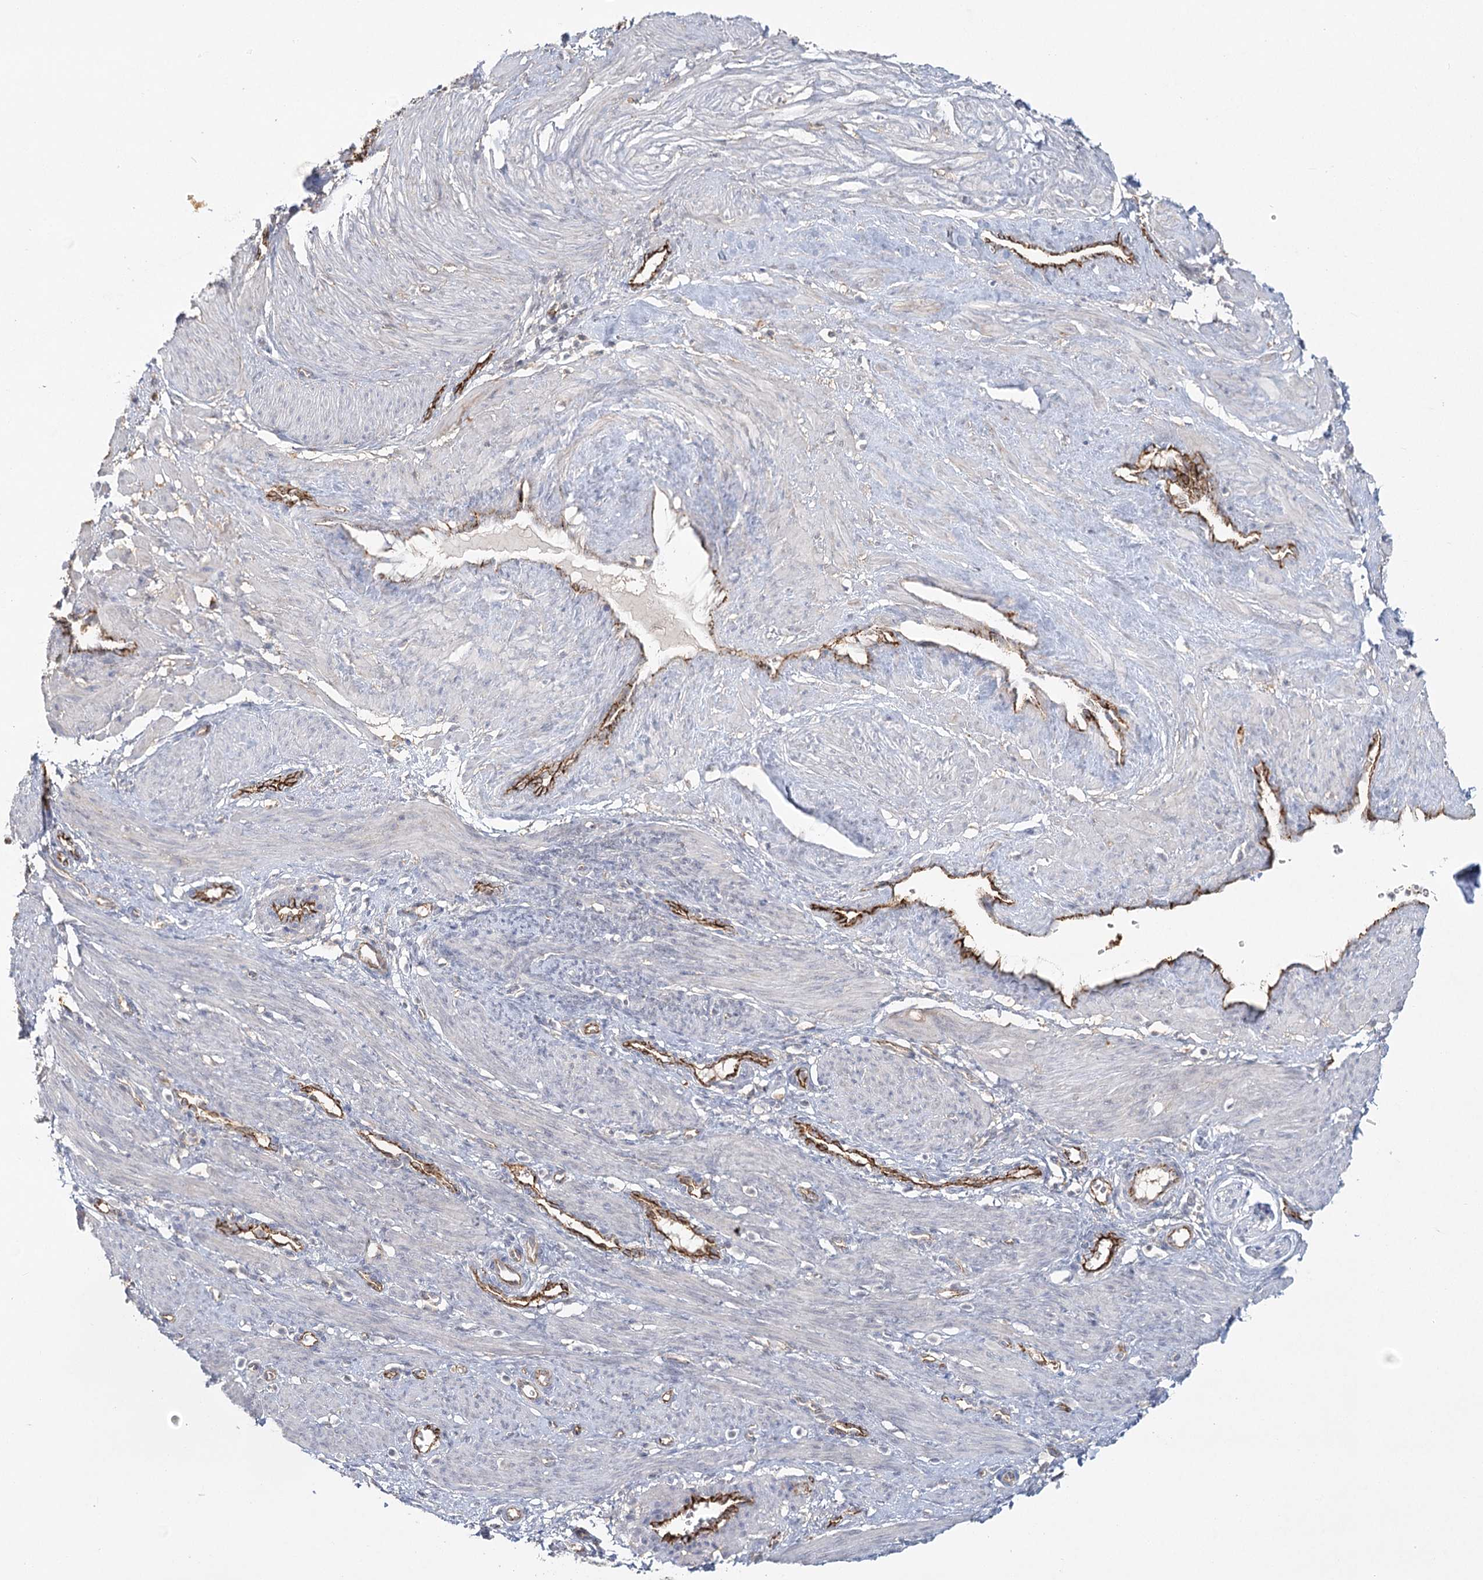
{"staining": {"intensity": "negative", "quantity": "none", "location": "none"}, "tissue": "smooth muscle", "cell_type": "Smooth muscle cells", "image_type": "normal", "snomed": [{"axis": "morphology", "description": "Normal tissue, NOS"}, {"axis": "topography", "description": "Endometrium"}], "caption": "High magnification brightfield microscopy of unremarkable smooth muscle stained with DAB (brown) and counterstained with hematoxylin (blue): smooth muscle cells show no significant expression.", "gene": "KBTBD4", "patient": {"sex": "female", "age": 33}}